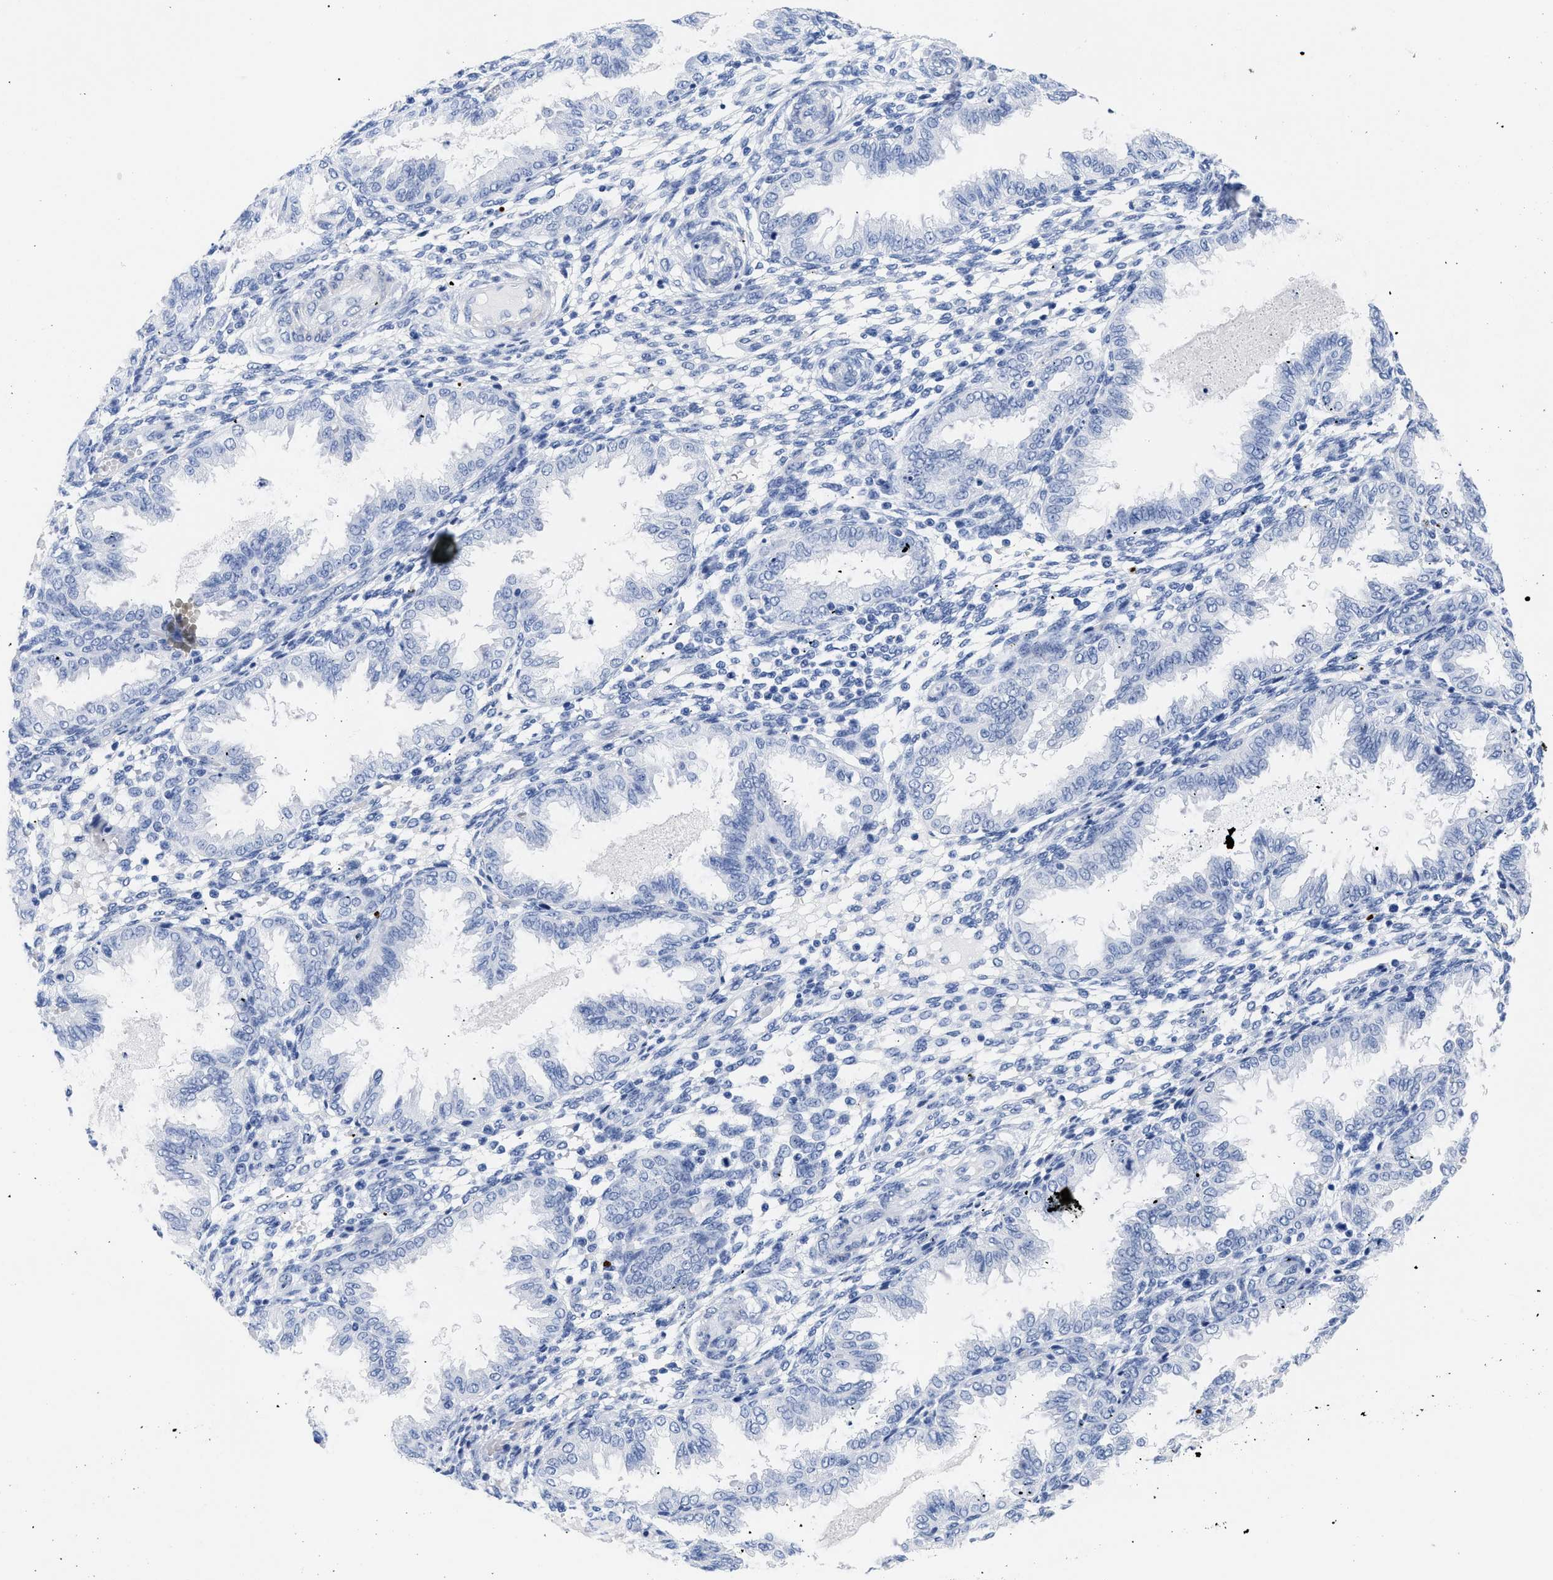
{"staining": {"intensity": "negative", "quantity": "none", "location": "none"}, "tissue": "endometrium", "cell_type": "Cells in endometrial stroma", "image_type": "normal", "snomed": [{"axis": "morphology", "description": "Normal tissue, NOS"}, {"axis": "topography", "description": "Endometrium"}], "caption": "This is an immunohistochemistry (IHC) photomicrograph of benign human endometrium. There is no staining in cells in endometrial stroma.", "gene": "DUSP26", "patient": {"sex": "female", "age": 33}}